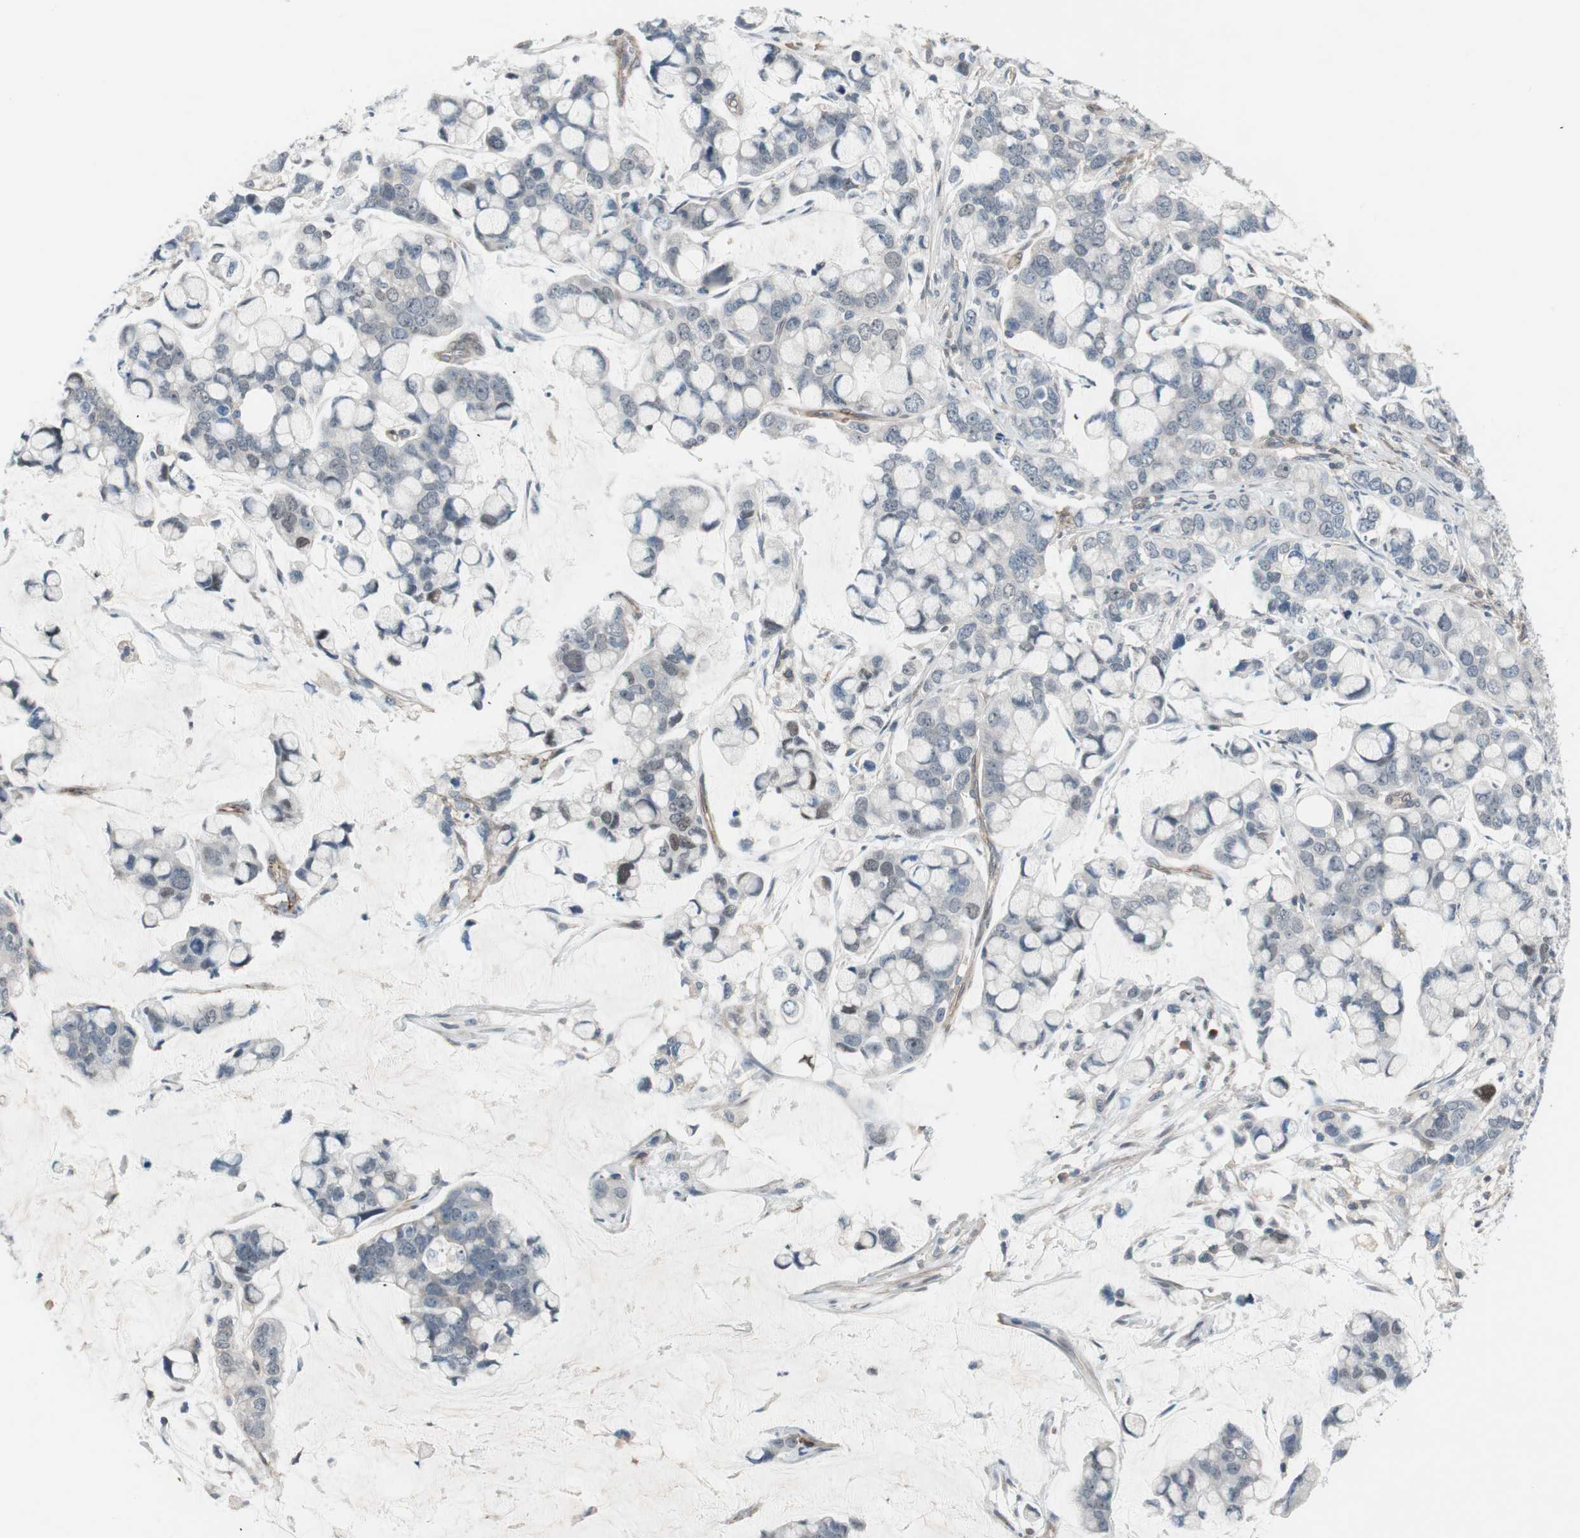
{"staining": {"intensity": "weak", "quantity": "<25%", "location": "nuclear"}, "tissue": "stomach cancer", "cell_type": "Tumor cells", "image_type": "cancer", "snomed": [{"axis": "morphology", "description": "Adenocarcinoma, NOS"}, {"axis": "topography", "description": "Stomach, lower"}], "caption": "This is a image of immunohistochemistry (IHC) staining of stomach cancer, which shows no positivity in tumor cells.", "gene": "GRHL1", "patient": {"sex": "male", "age": 84}}